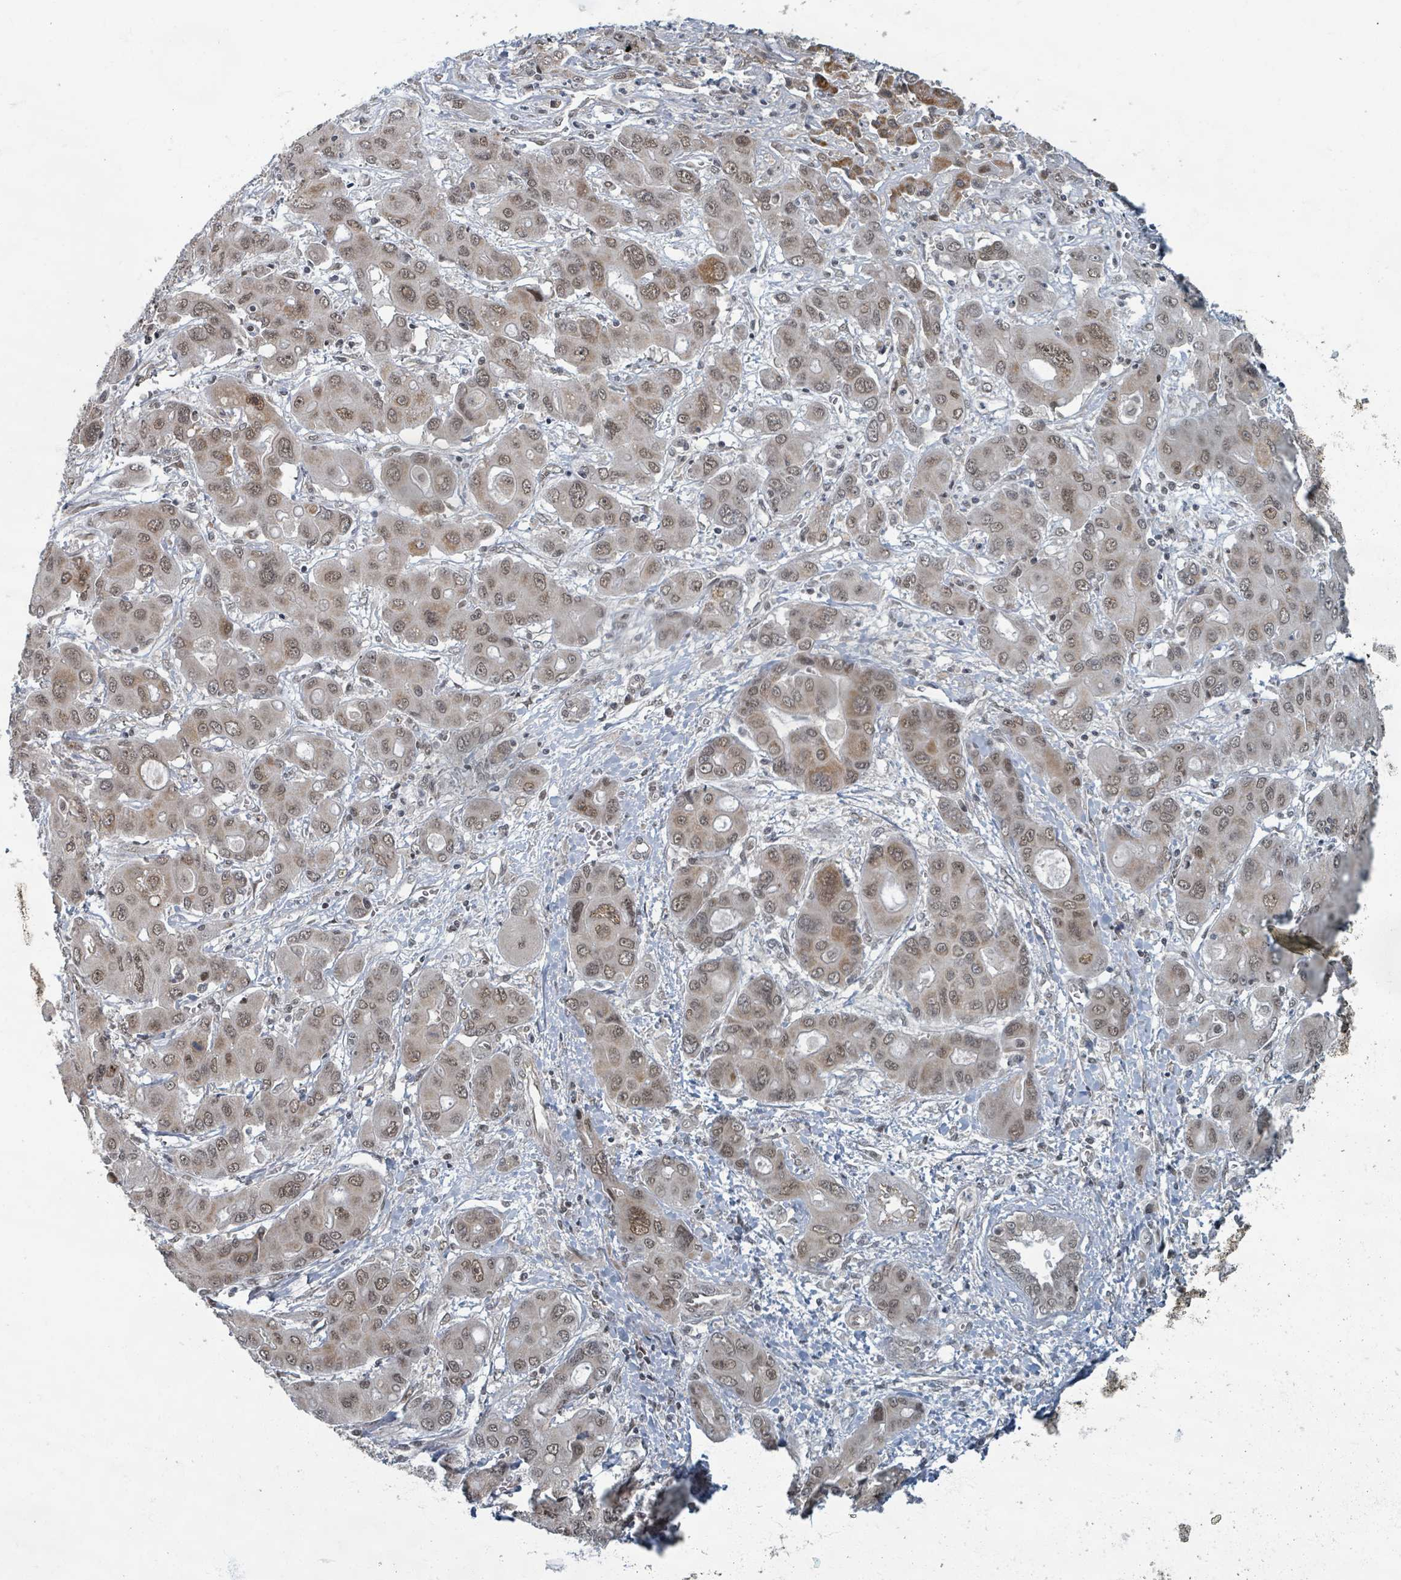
{"staining": {"intensity": "moderate", "quantity": ">75%", "location": "cytoplasmic/membranous,nuclear"}, "tissue": "liver cancer", "cell_type": "Tumor cells", "image_type": "cancer", "snomed": [{"axis": "morphology", "description": "Cholangiocarcinoma"}, {"axis": "topography", "description": "Liver"}], "caption": "Immunohistochemical staining of liver cholangiocarcinoma shows medium levels of moderate cytoplasmic/membranous and nuclear protein positivity in approximately >75% of tumor cells. The protein is stained brown, and the nuclei are stained in blue (DAB (3,3'-diaminobenzidine) IHC with brightfield microscopy, high magnification).", "gene": "INTS15", "patient": {"sex": "male", "age": 67}}